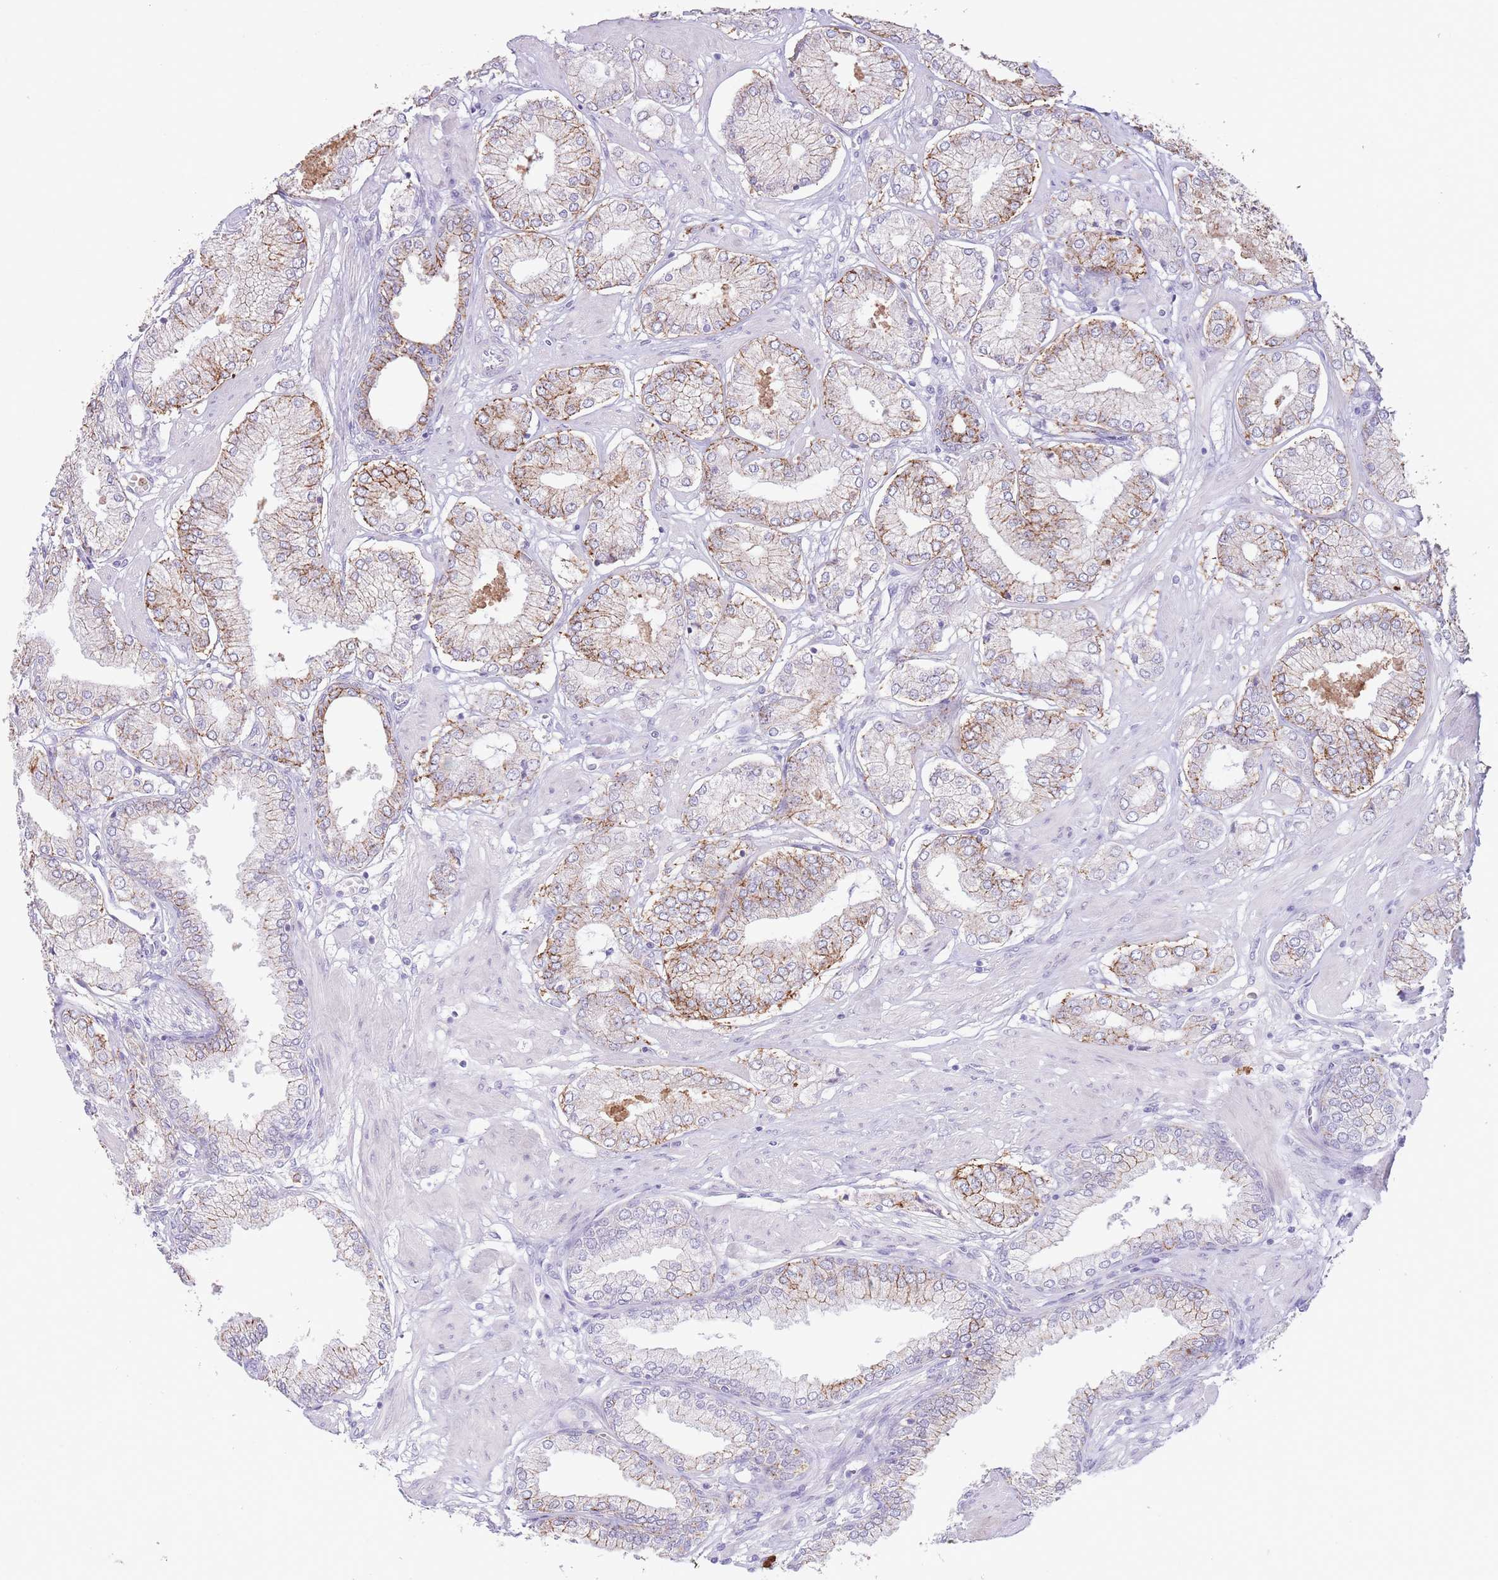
{"staining": {"intensity": "moderate", "quantity": "<25%", "location": "cytoplasmic/membranous"}, "tissue": "prostate cancer", "cell_type": "Tumor cells", "image_type": "cancer", "snomed": [{"axis": "morphology", "description": "Adenocarcinoma, High grade"}, {"axis": "topography", "description": "Prostate and seminal vesicle, NOS"}], "caption": "Brown immunohistochemical staining in prostate adenocarcinoma (high-grade) displays moderate cytoplasmic/membranous positivity in approximately <25% of tumor cells.", "gene": "LCLAT1", "patient": {"sex": "male", "age": 64}}